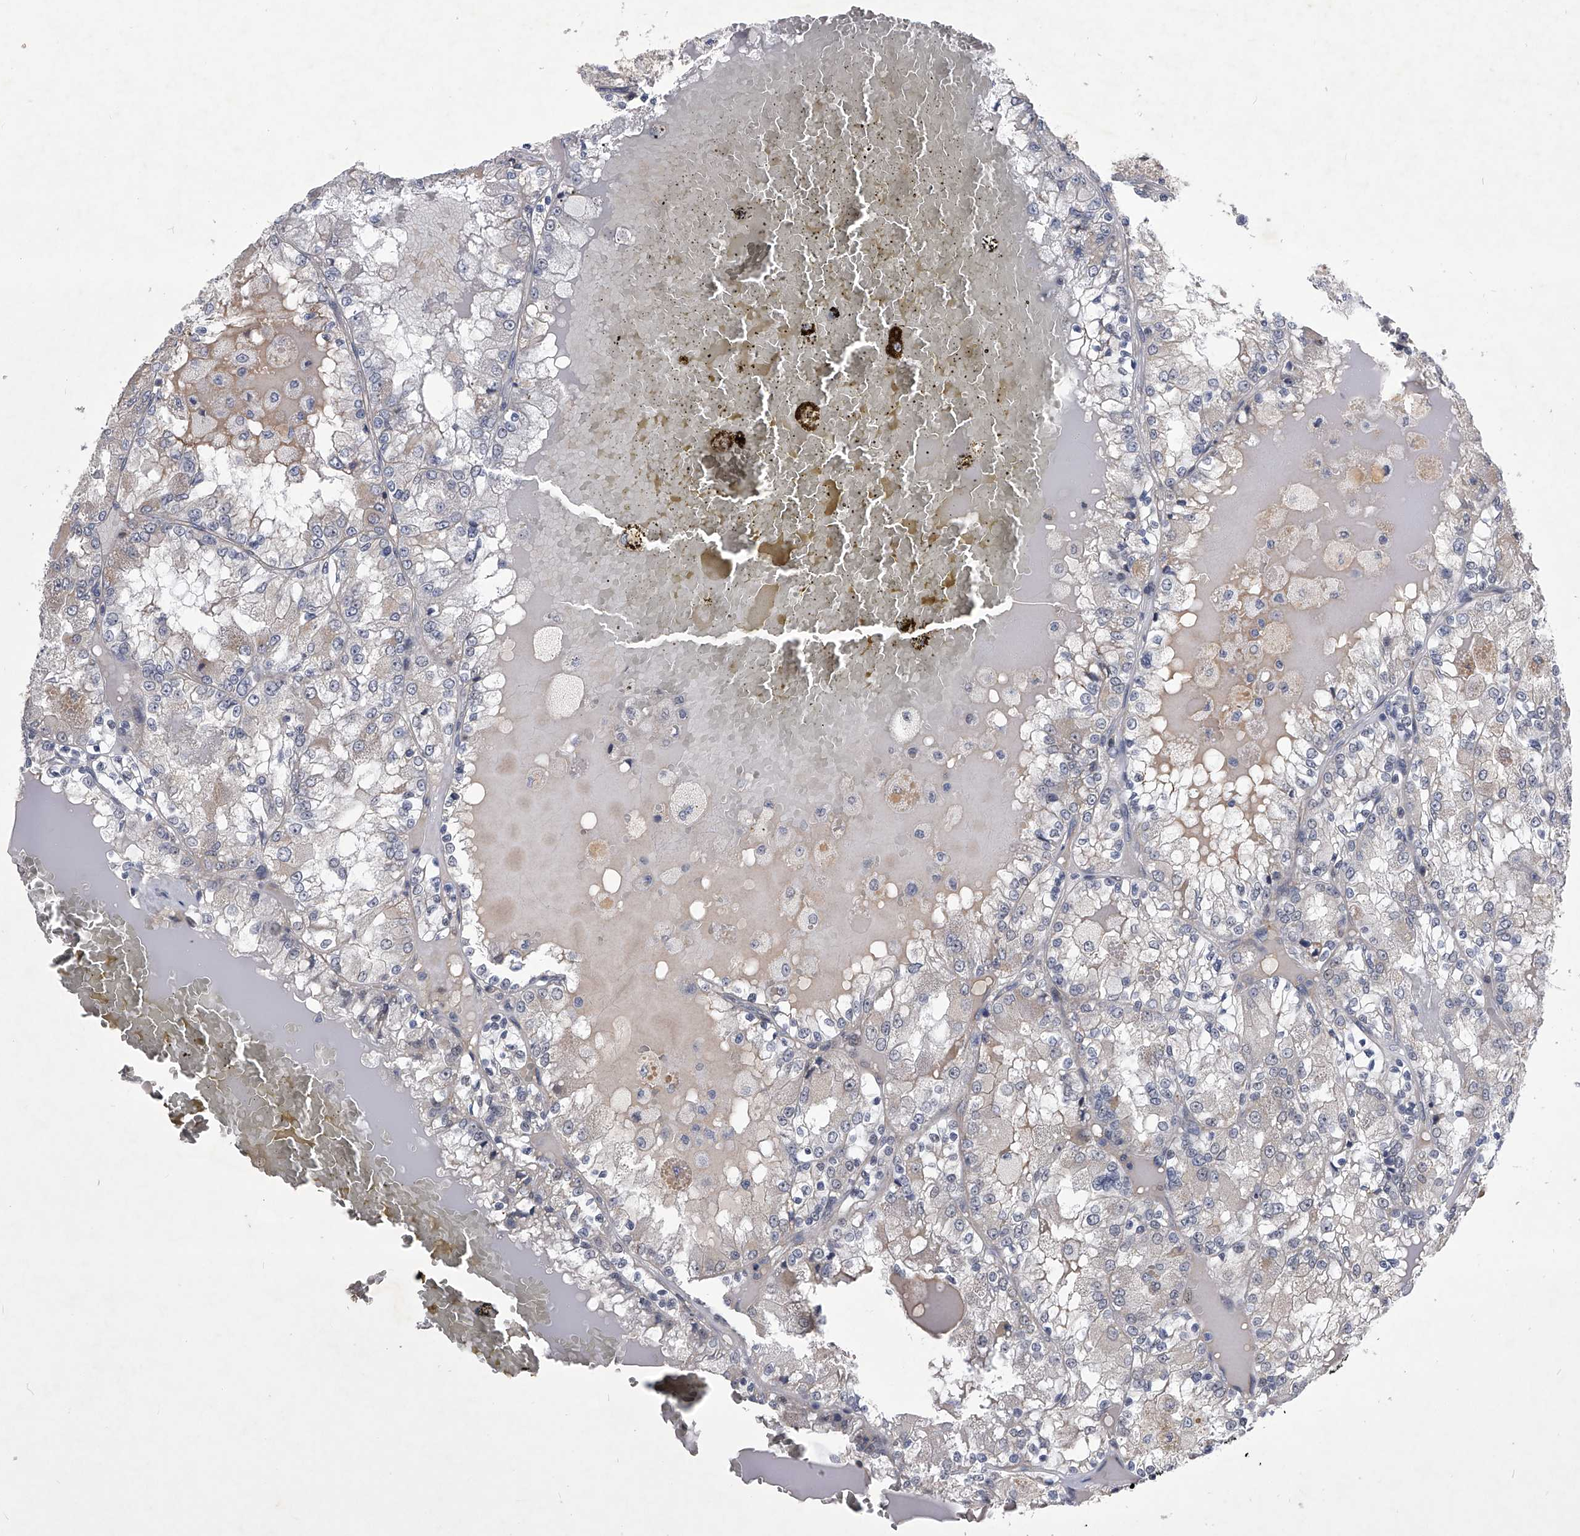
{"staining": {"intensity": "negative", "quantity": "none", "location": "none"}, "tissue": "renal cancer", "cell_type": "Tumor cells", "image_type": "cancer", "snomed": [{"axis": "morphology", "description": "Adenocarcinoma, NOS"}, {"axis": "topography", "description": "Kidney"}], "caption": "Immunohistochemistry image of human renal adenocarcinoma stained for a protein (brown), which exhibits no positivity in tumor cells. (Brightfield microscopy of DAB (3,3'-diaminobenzidine) IHC at high magnification).", "gene": "ZNF76", "patient": {"sex": "female", "age": 56}}